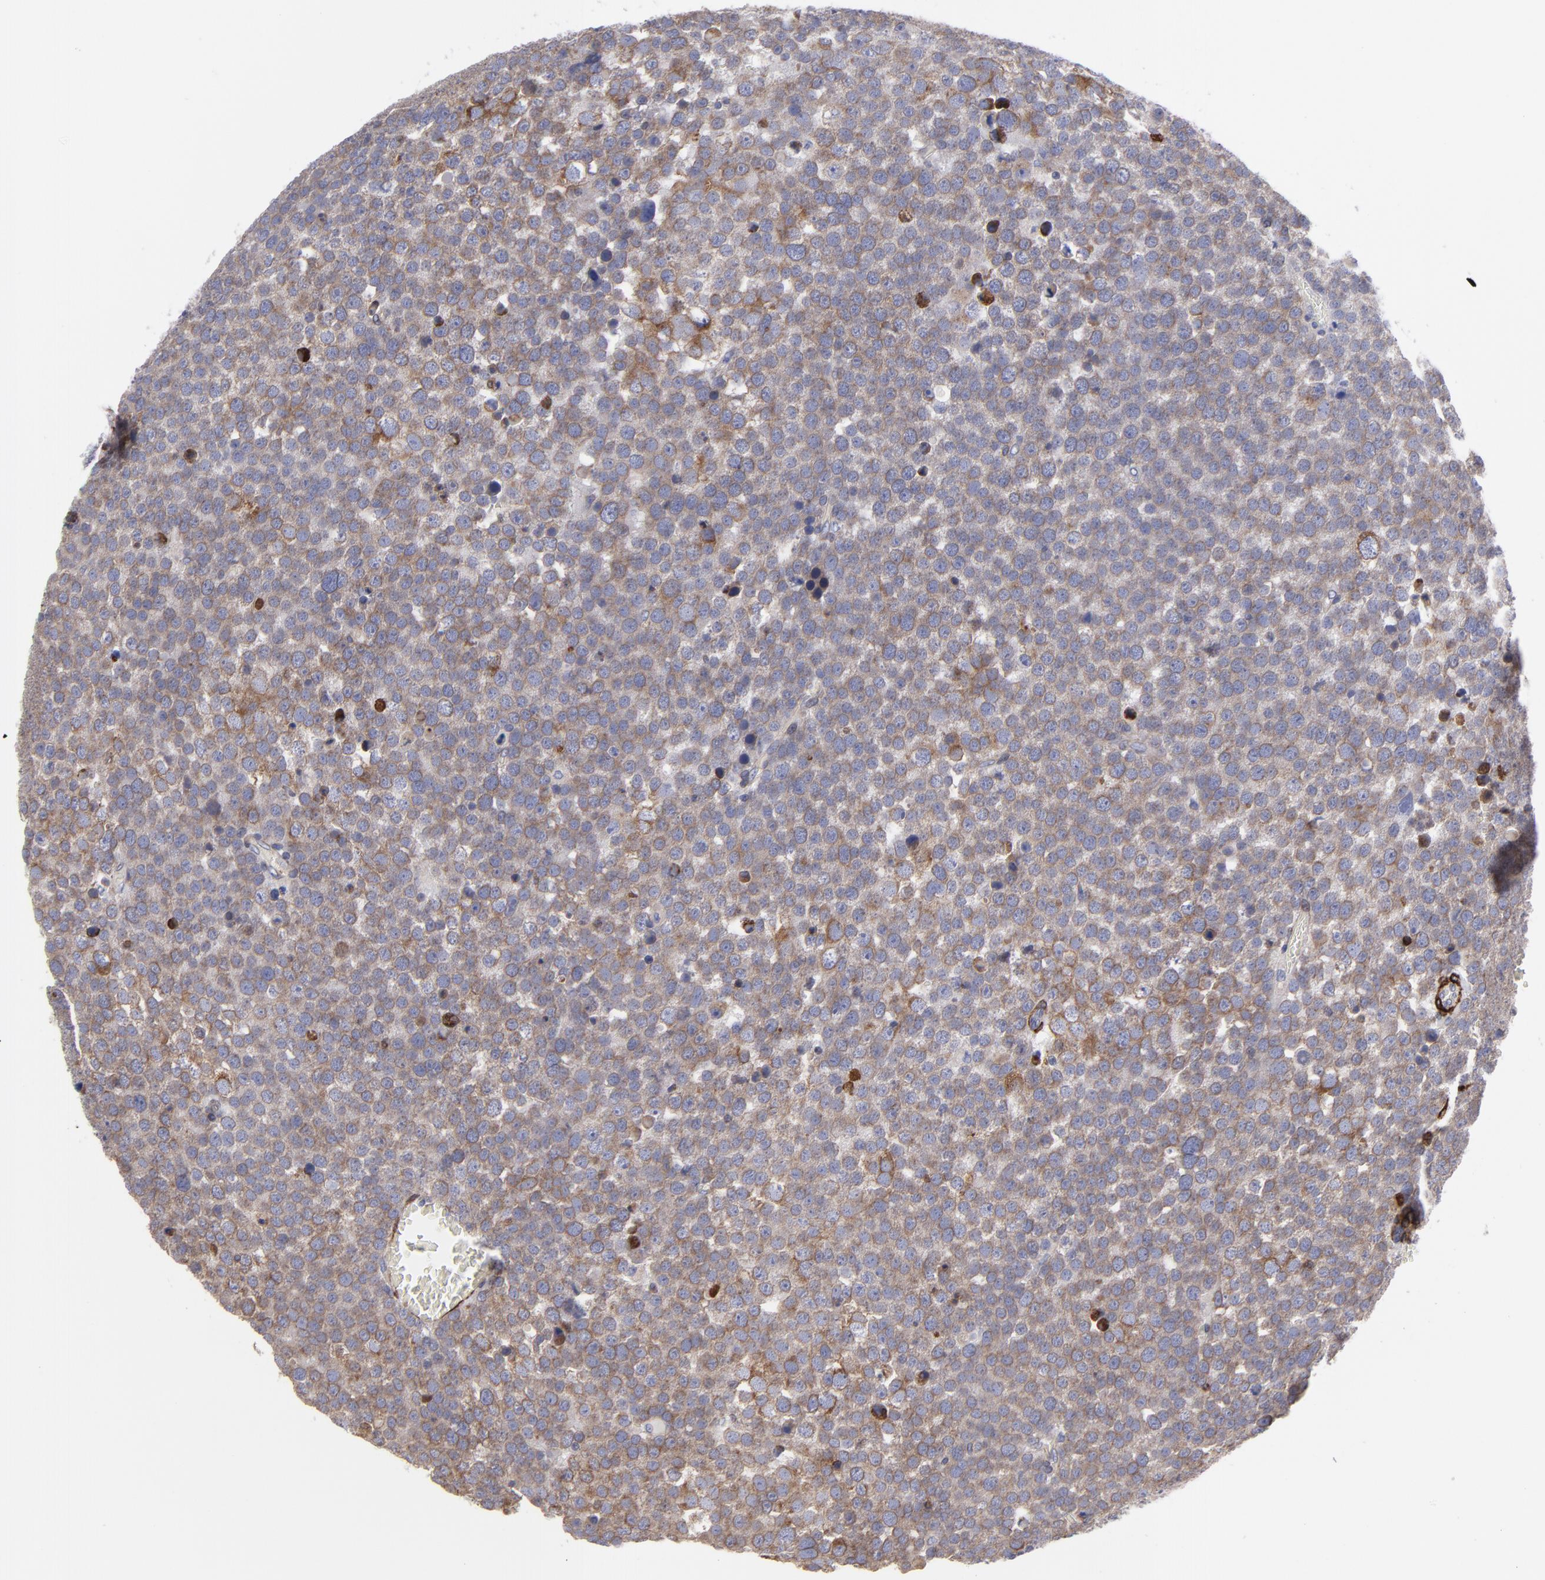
{"staining": {"intensity": "weak", "quantity": ">75%", "location": "cytoplasmic/membranous"}, "tissue": "testis cancer", "cell_type": "Tumor cells", "image_type": "cancer", "snomed": [{"axis": "morphology", "description": "Seminoma, NOS"}, {"axis": "topography", "description": "Testis"}], "caption": "The photomicrograph exhibits immunohistochemical staining of testis seminoma. There is weak cytoplasmic/membranous staining is appreciated in about >75% of tumor cells. Immunohistochemistry (ihc) stains the protein in brown and the nuclei are stained blue.", "gene": "SLMAP", "patient": {"sex": "male", "age": 71}}